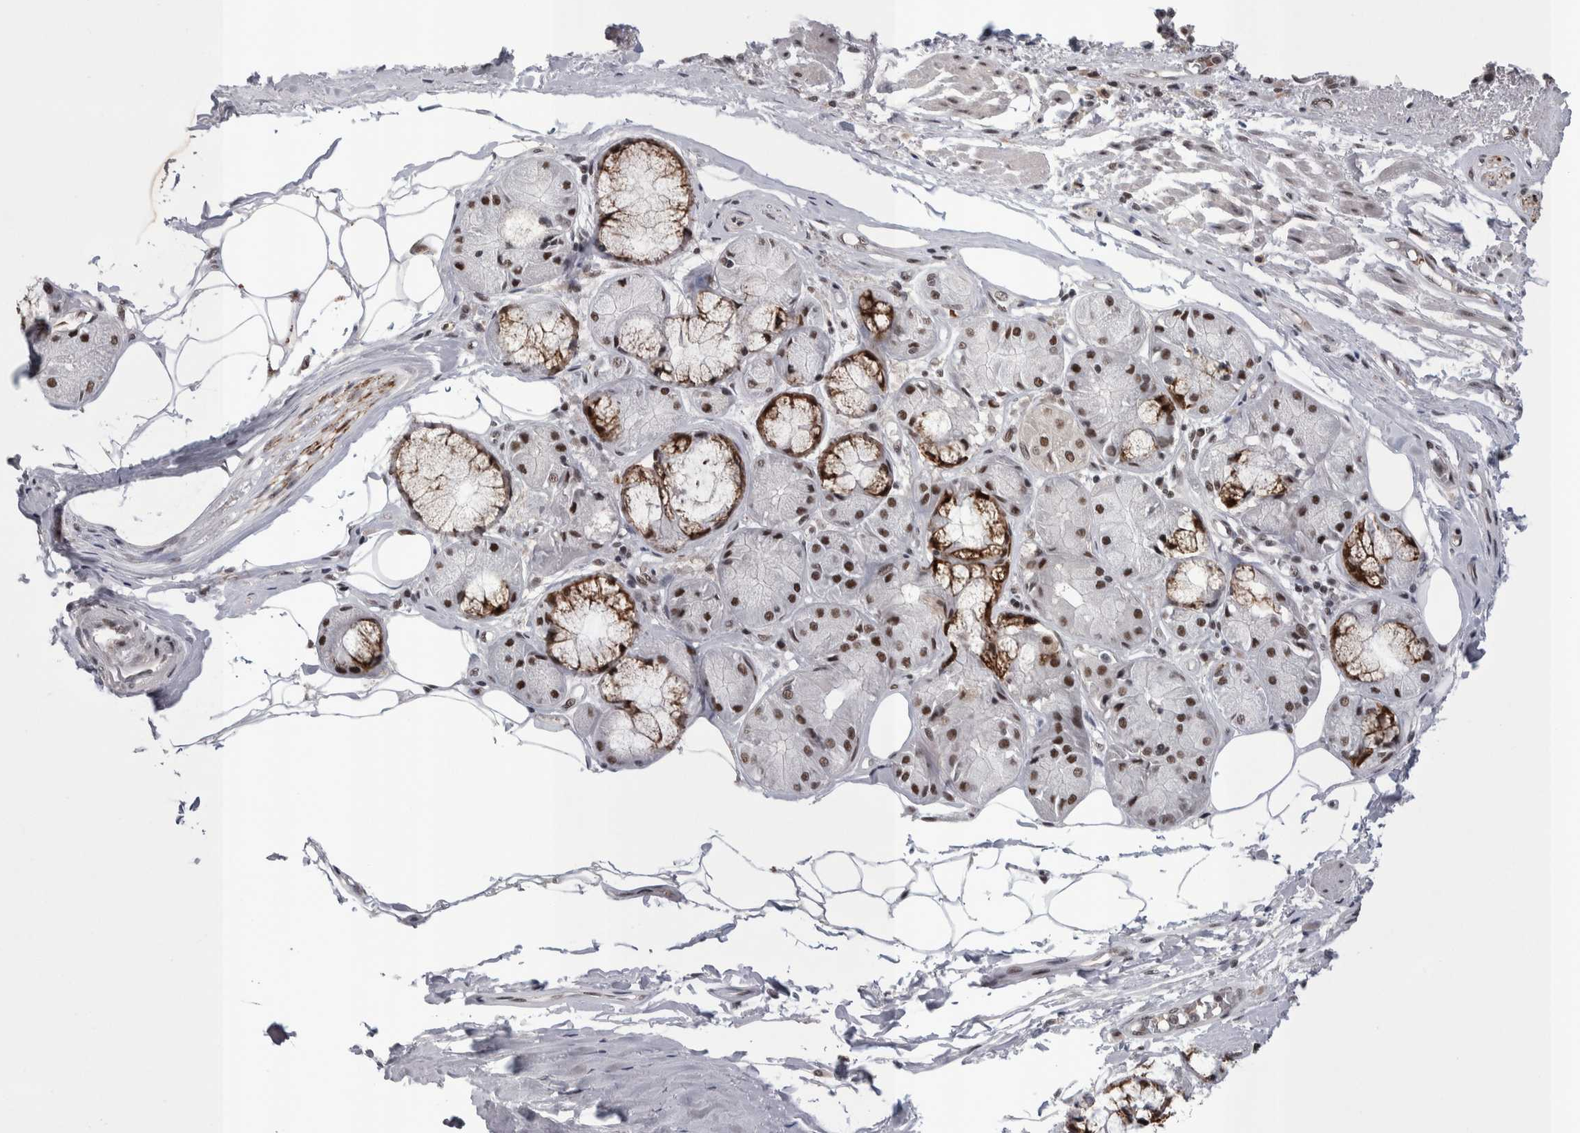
{"staining": {"intensity": "strong", "quantity": ">75%", "location": "nuclear"}, "tissue": "bronchus", "cell_type": "Respiratory epithelial cells", "image_type": "normal", "snomed": [{"axis": "morphology", "description": "Normal tissue, NOS"}, {"axis": "topography", "description": "Bronchus"}], "caption": "This is a histology image of IHC staining of benign bronchus, which shows strong positivity in the nuclear of respiratory epithelial cells.", "gene": "DMTF1", "patient": {"sex": "male", "age": 66}}